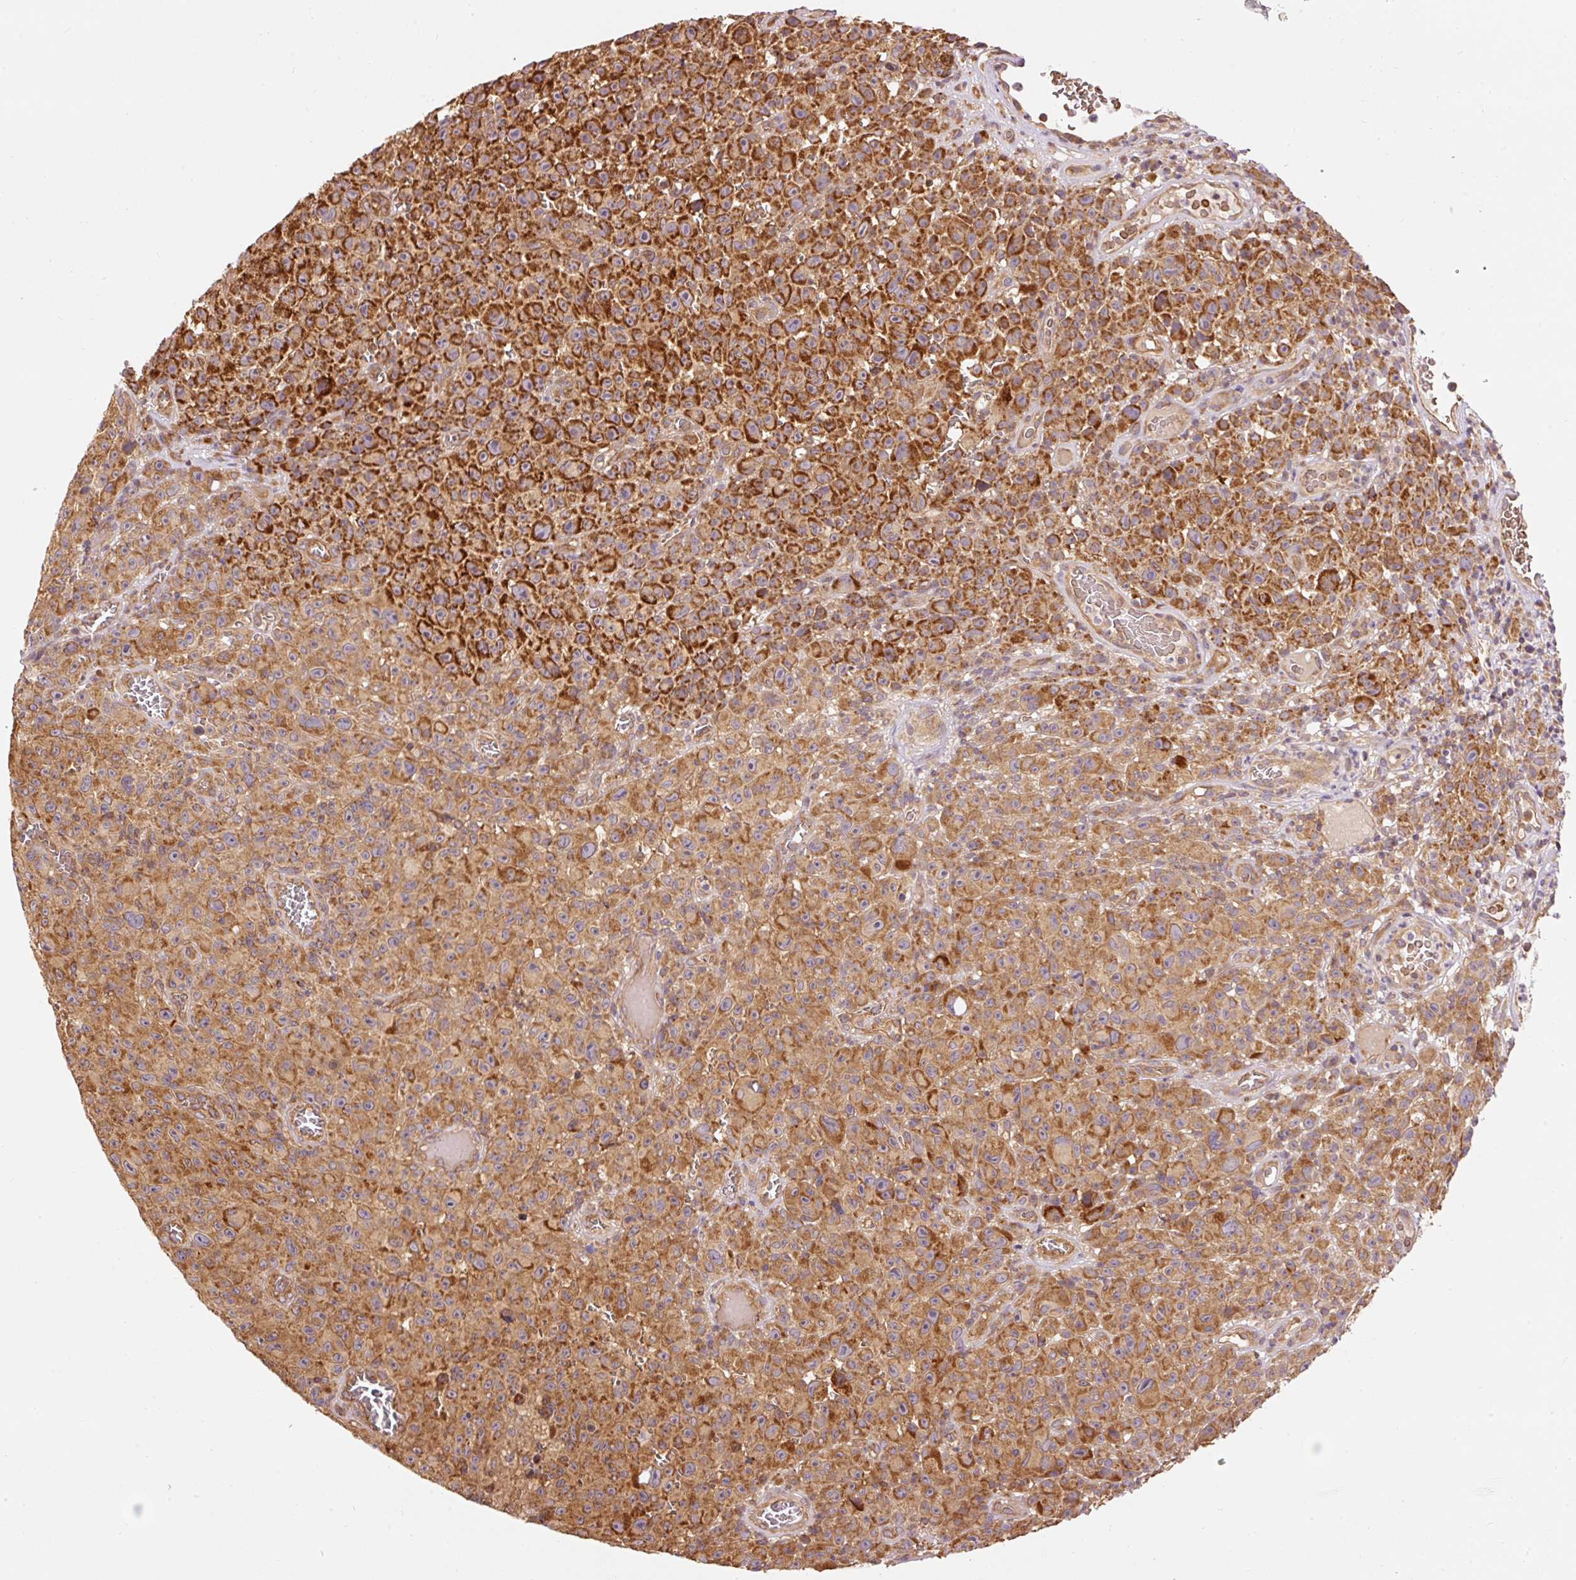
{"staining": {"intensity": "strong", "quantity": ">75%", "location": "cytoplasmic/membranous"}, "tissue": "melanoma", "cell_type": "Tumor cells", "image_type": "cancer", "snomed": [{"axis": "morphology", "description": "Malignant melanoma, NOS"}, {"axis": "topography", "description": "Skin"}], "caption": "Malignant melanoma tissue demonstrates strong cytoplasmic/membranous staining in about >75% of tumor cells", "gene": "ADCY4", "patient": {"sex": "female", "age": 82}}